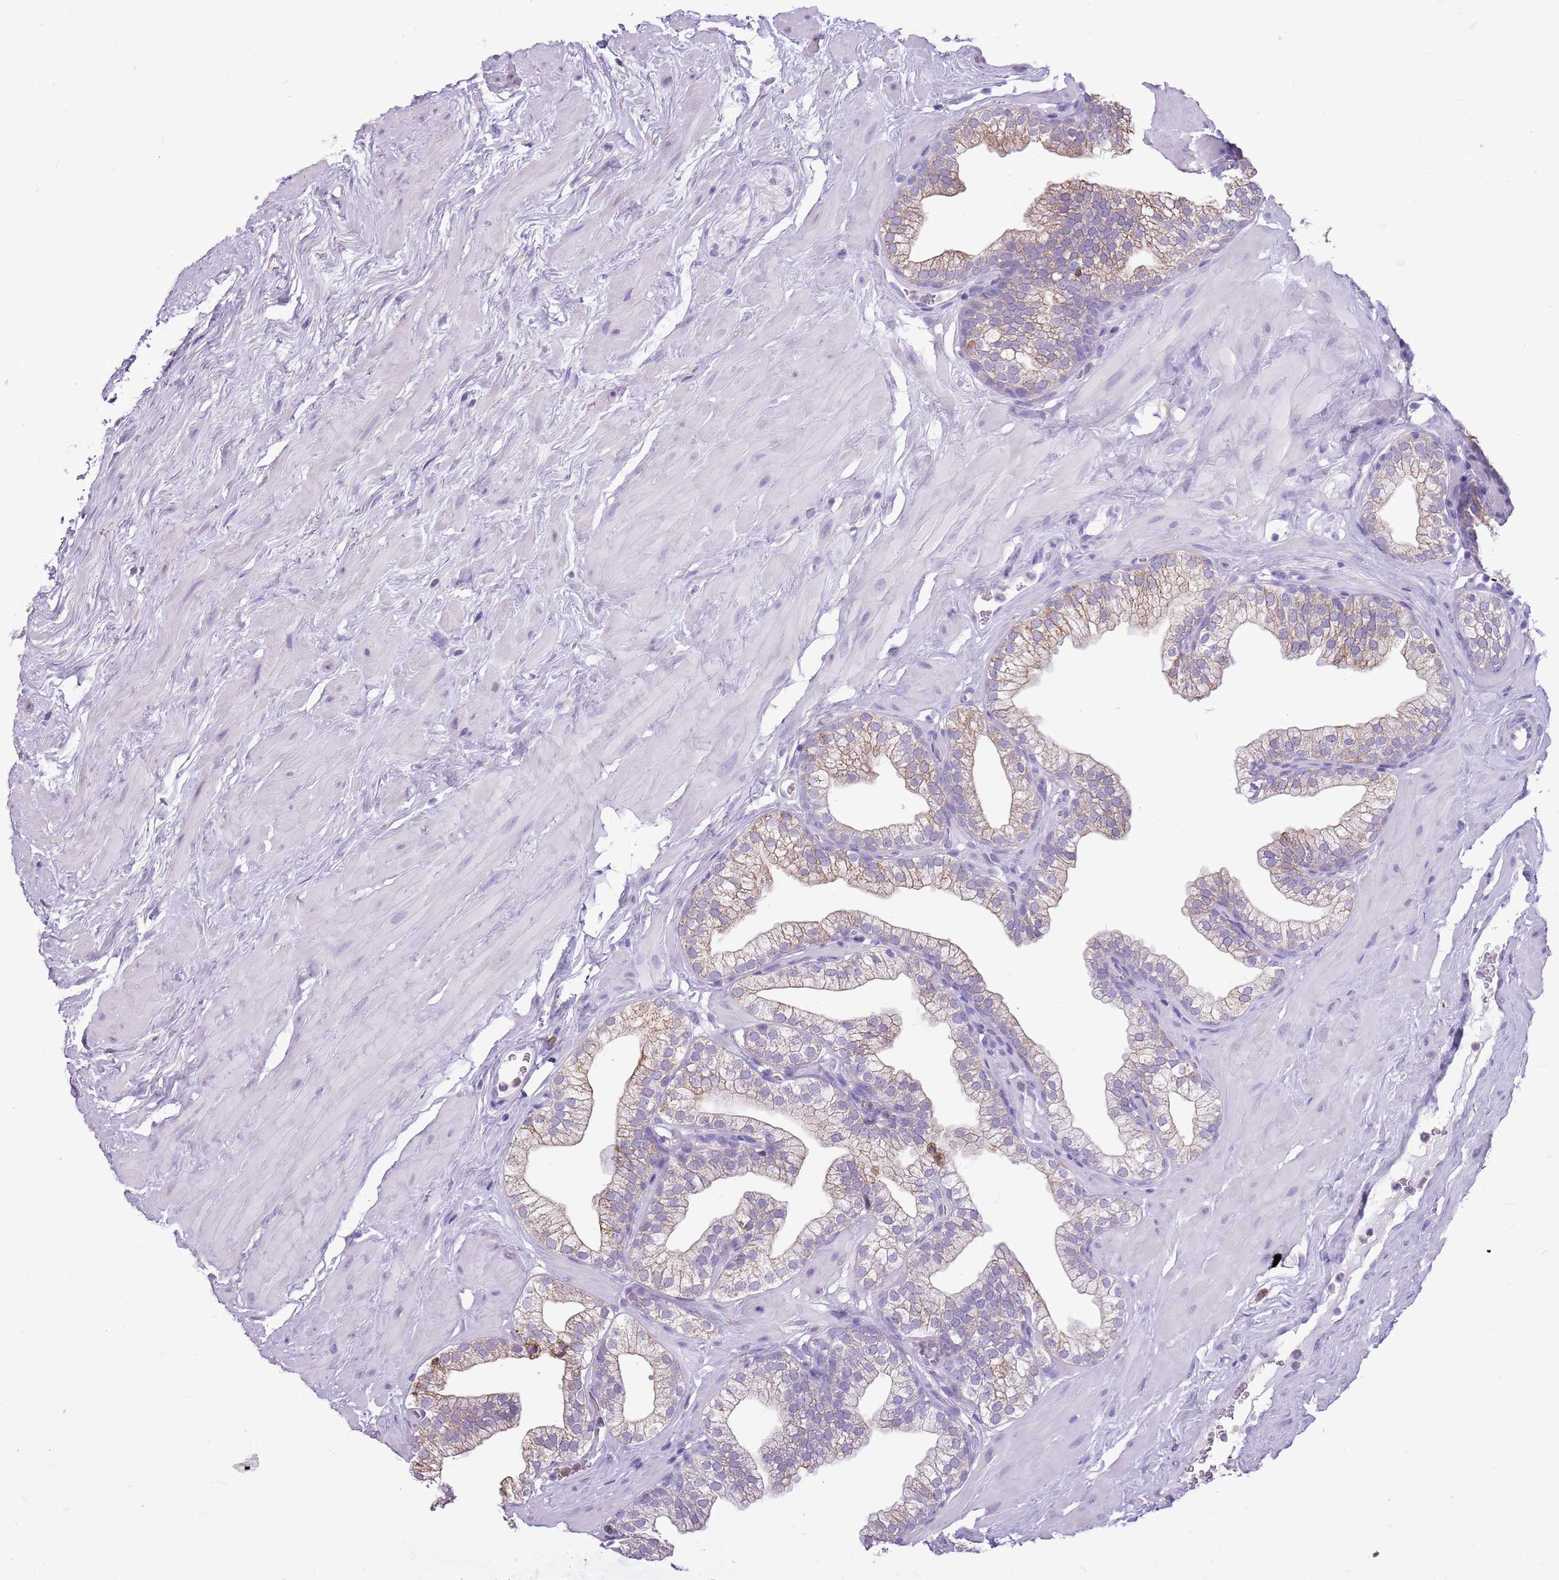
{"staining": {"intensity": "moderate", "quantity": "25%-75%", "location": "cytoplasmic/membranous"}, "tissue": "prostate", "cell_type": "Glandular cells", "image_type": "normal", "snomed": [{"axis": "morphology", "description": "Normal tissue, NOS"}, {"axis": "morphology", "description": "Urothelial carcinoma, Low grade"}, {"axis": "topography", "description": "Urinary bladder"}, {"axis": "topography", "description": "Prostate"}], "caption": "Unremarkable prostate was stained to show a protein in brown. There is medium levels of moderate cytoplasmic/membranous staining in approximately 25%-75% of glandular cells.", "gene": "KCTD19", "patient": {"sex": "male", "age": 60}}